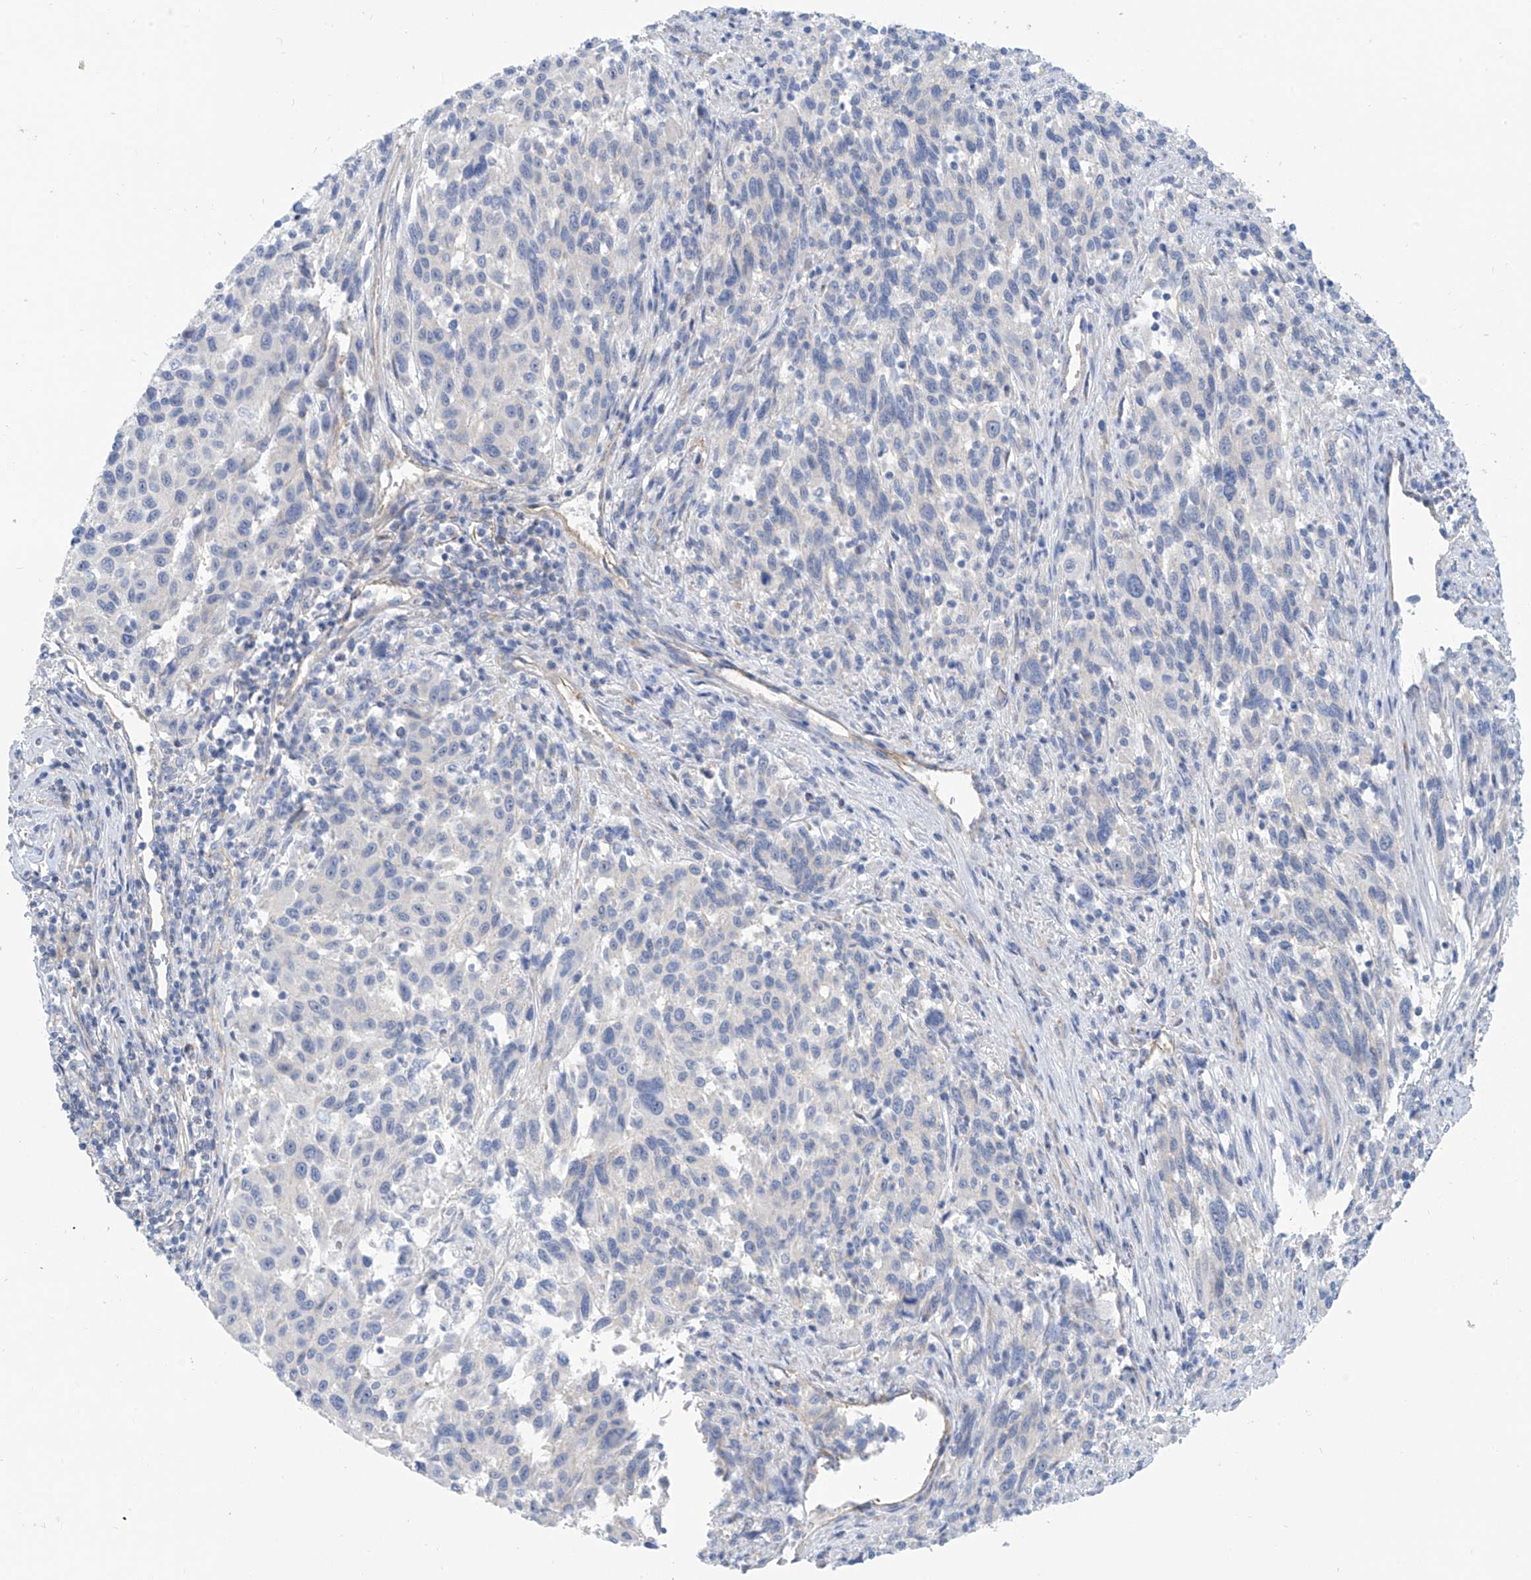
{"staining": {"intensity": "negative", "quantity": "none", "location": "none"}, "tissue": "melanoma", "cell_type": "Tumor cells", "image_type": "cancer", "snomed": [{"axis": "morphology", "description": "Malignant melanoma, Metastatic site"}, {"axis": "topography", "description": "Lymph node"}], "caption": "Protein analysis of melanoma shows no significant positivity in tumor cells.", "gene": "PIK3C2B", "patient": {"sex": "male", "age": 61}}